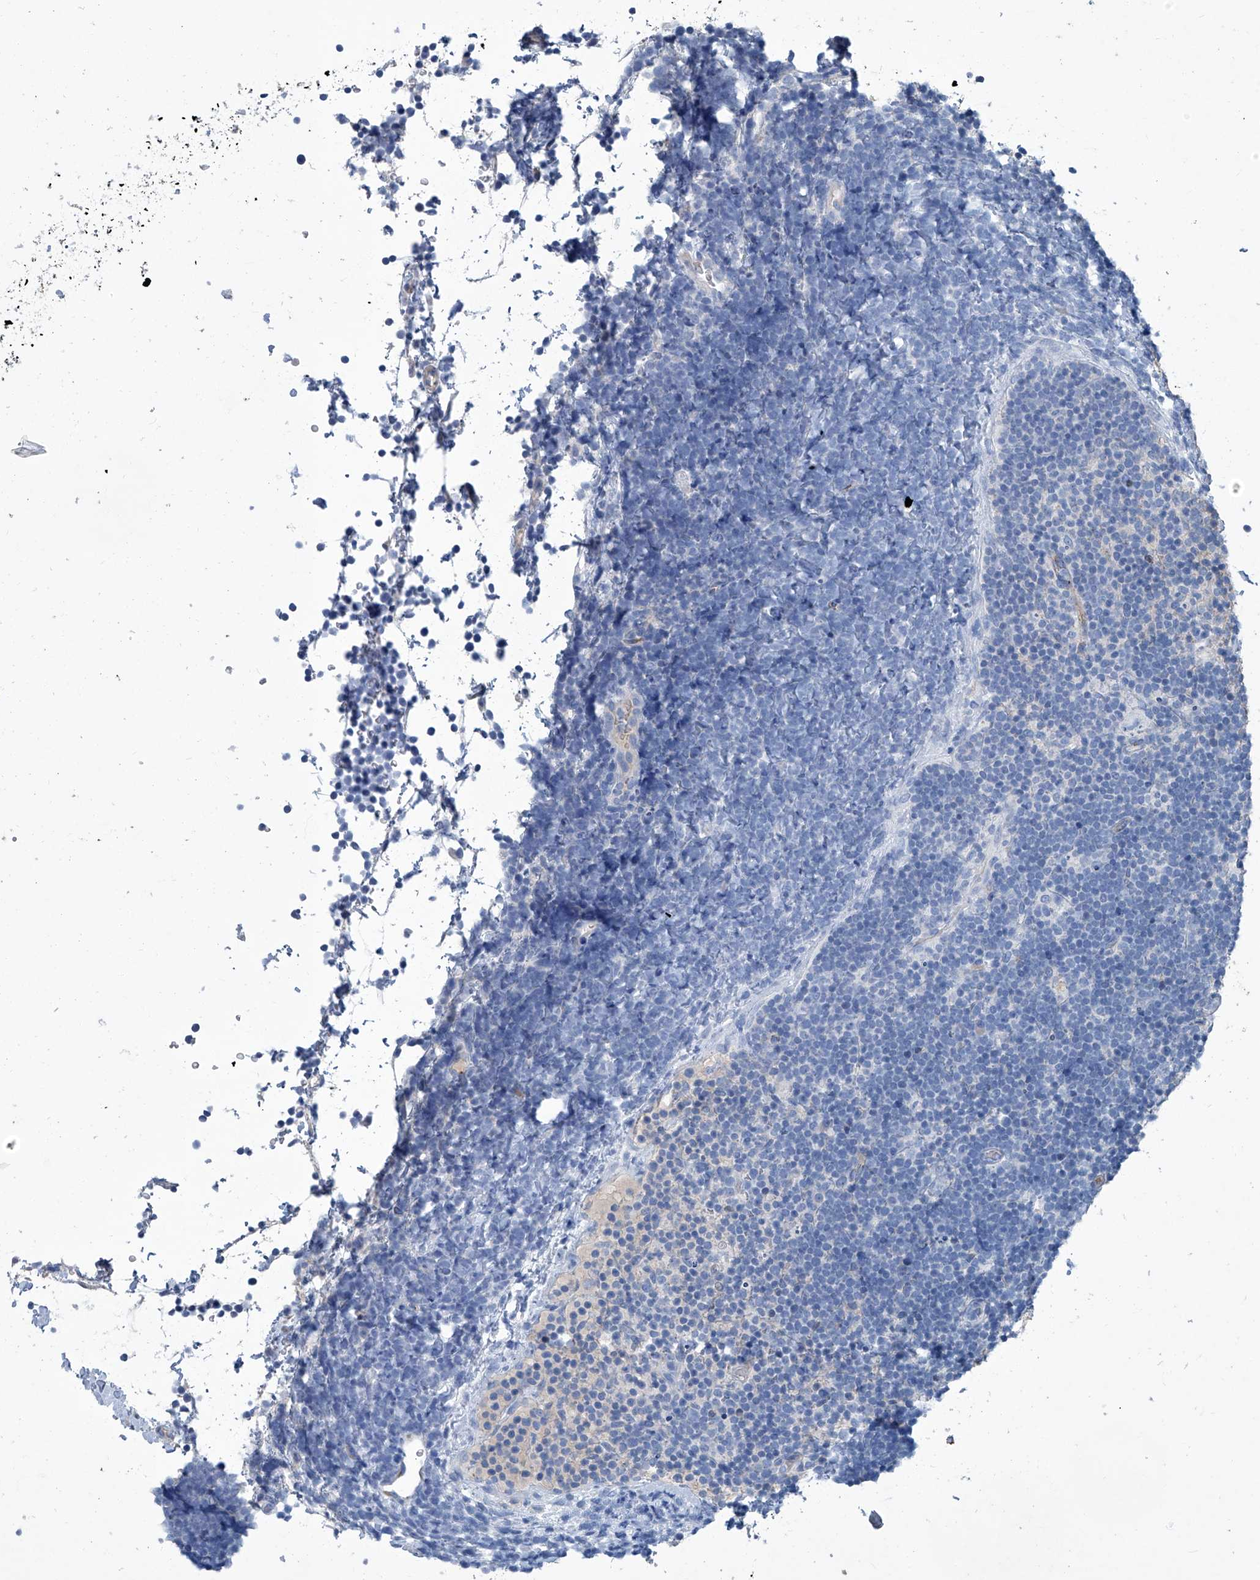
{"staining": {"intensity": "negative", "quantity": "none", "location": "none"}, "tissue": "lymphoma", "cell_type": "Tumor cells", "image_type": "cancer", "snomed": [{"axis": "morphology", "description": "Malignant lymphoma, non-Hodgkin's type, High grade"}, {"axis": "topography", "description": "Lymph node"}], "caption": "This is an immunohistochemistry photomicrograph of human high-grade malignant lymphoma, non-Hodgkin's type. There is no staining in tumor cells.", "gene": "MTARC1", "patient": {"sex": "male", "age": 13}}